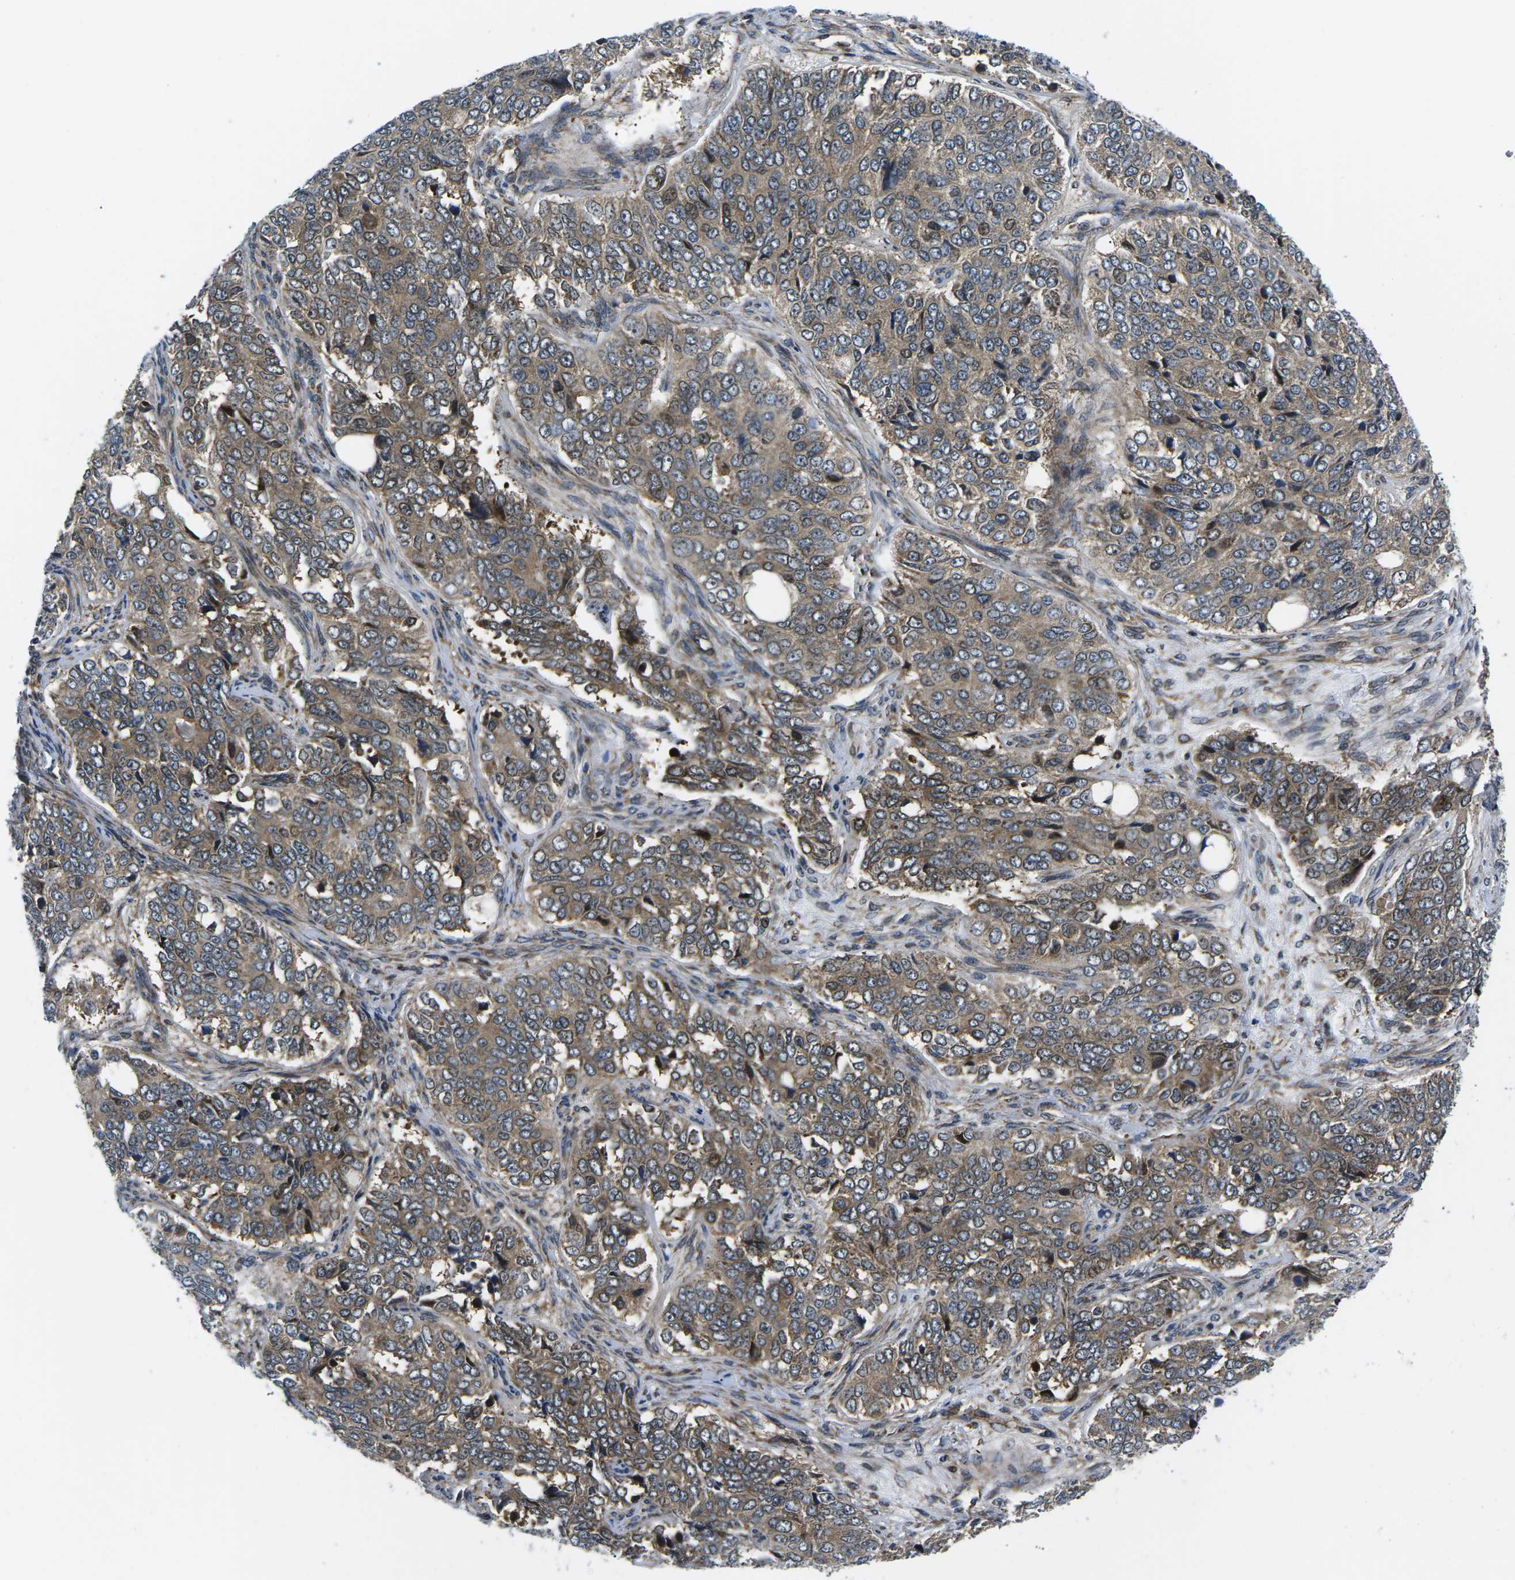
{"staining": {"intensity": "weak", "quantity": ">75%", "location": "cytoplasmic/membranous,nuclear"}, "tissue": "ovarian cancer", "cell_type": "Tumor cells", "image_type": "cancer", "snomed": [{"axis": "morphology", "description": "Carcinoma, endometroid"}, {"axis": "topography", "description": "Ovary"}], "caption": "The immunohistochemical stain highlights weak cytoplasmic/membranous and nuclear staining in tumor cells of ovarian cancer tissue.", "gene": "EIF4E", "patient": {"sex": "female", "age": 51}}